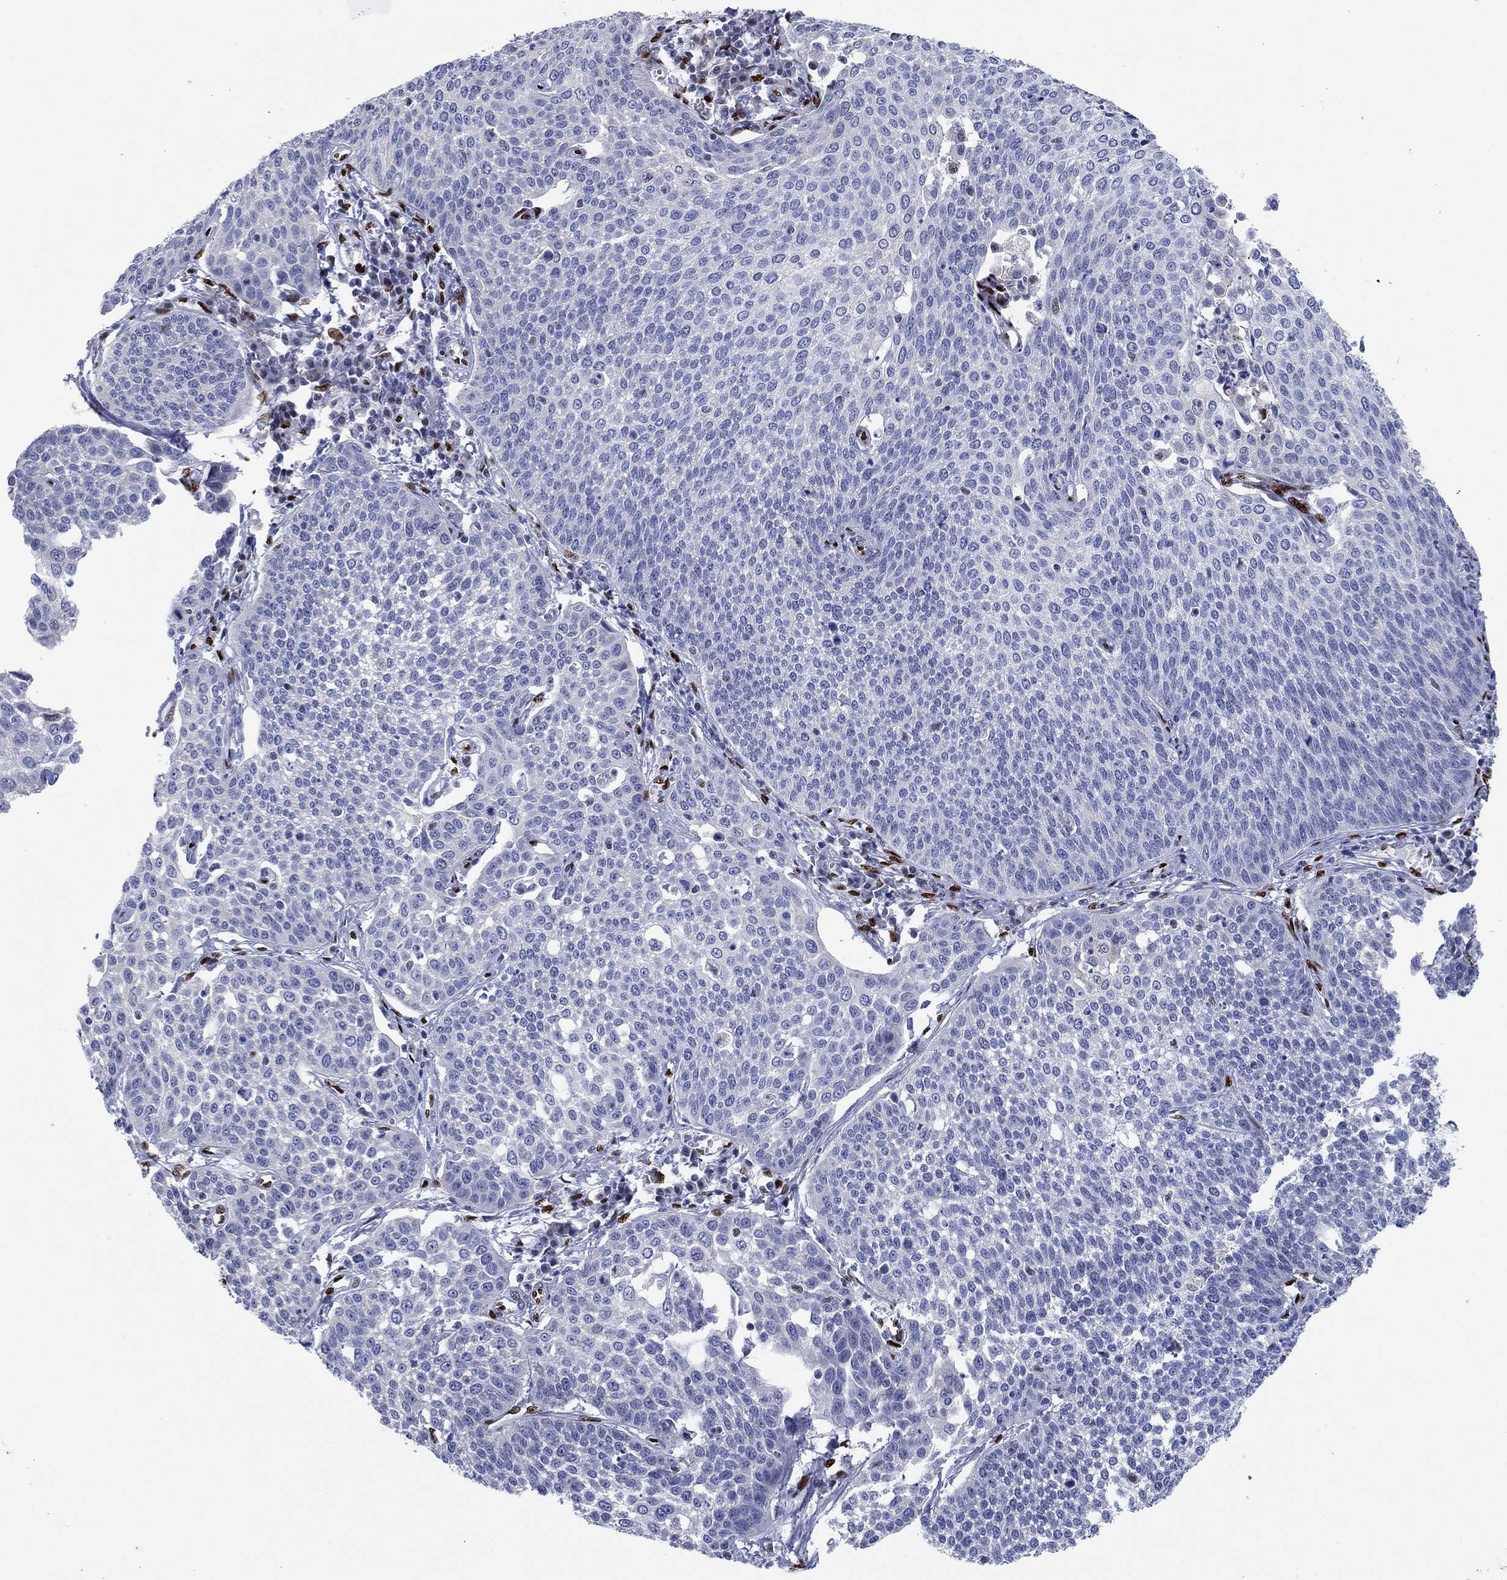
{"staining": {"intensity": "negative", "quantity": "none", "location": "none"}, "tissue": "cervical cancer", "cell_type": "Tumor cells", "image_type": "cancer", "snomed": [{"axis": "morphology", "description": "Squamous cell carcinoma, NOS"}, {"axis": "topography", "description": "Cervix"}], "caption": "The immunohistochemistry (IHC) image has no significant expression in tumor cells of squamous cell carcinoma (cervical) tissue. (DAB (3,3'-diaminobenzidine) IHC visualized using brightfield microscopy, high magnification).", "gene": "ZEB1", "patient": {"sex": "female", "age": 34}}